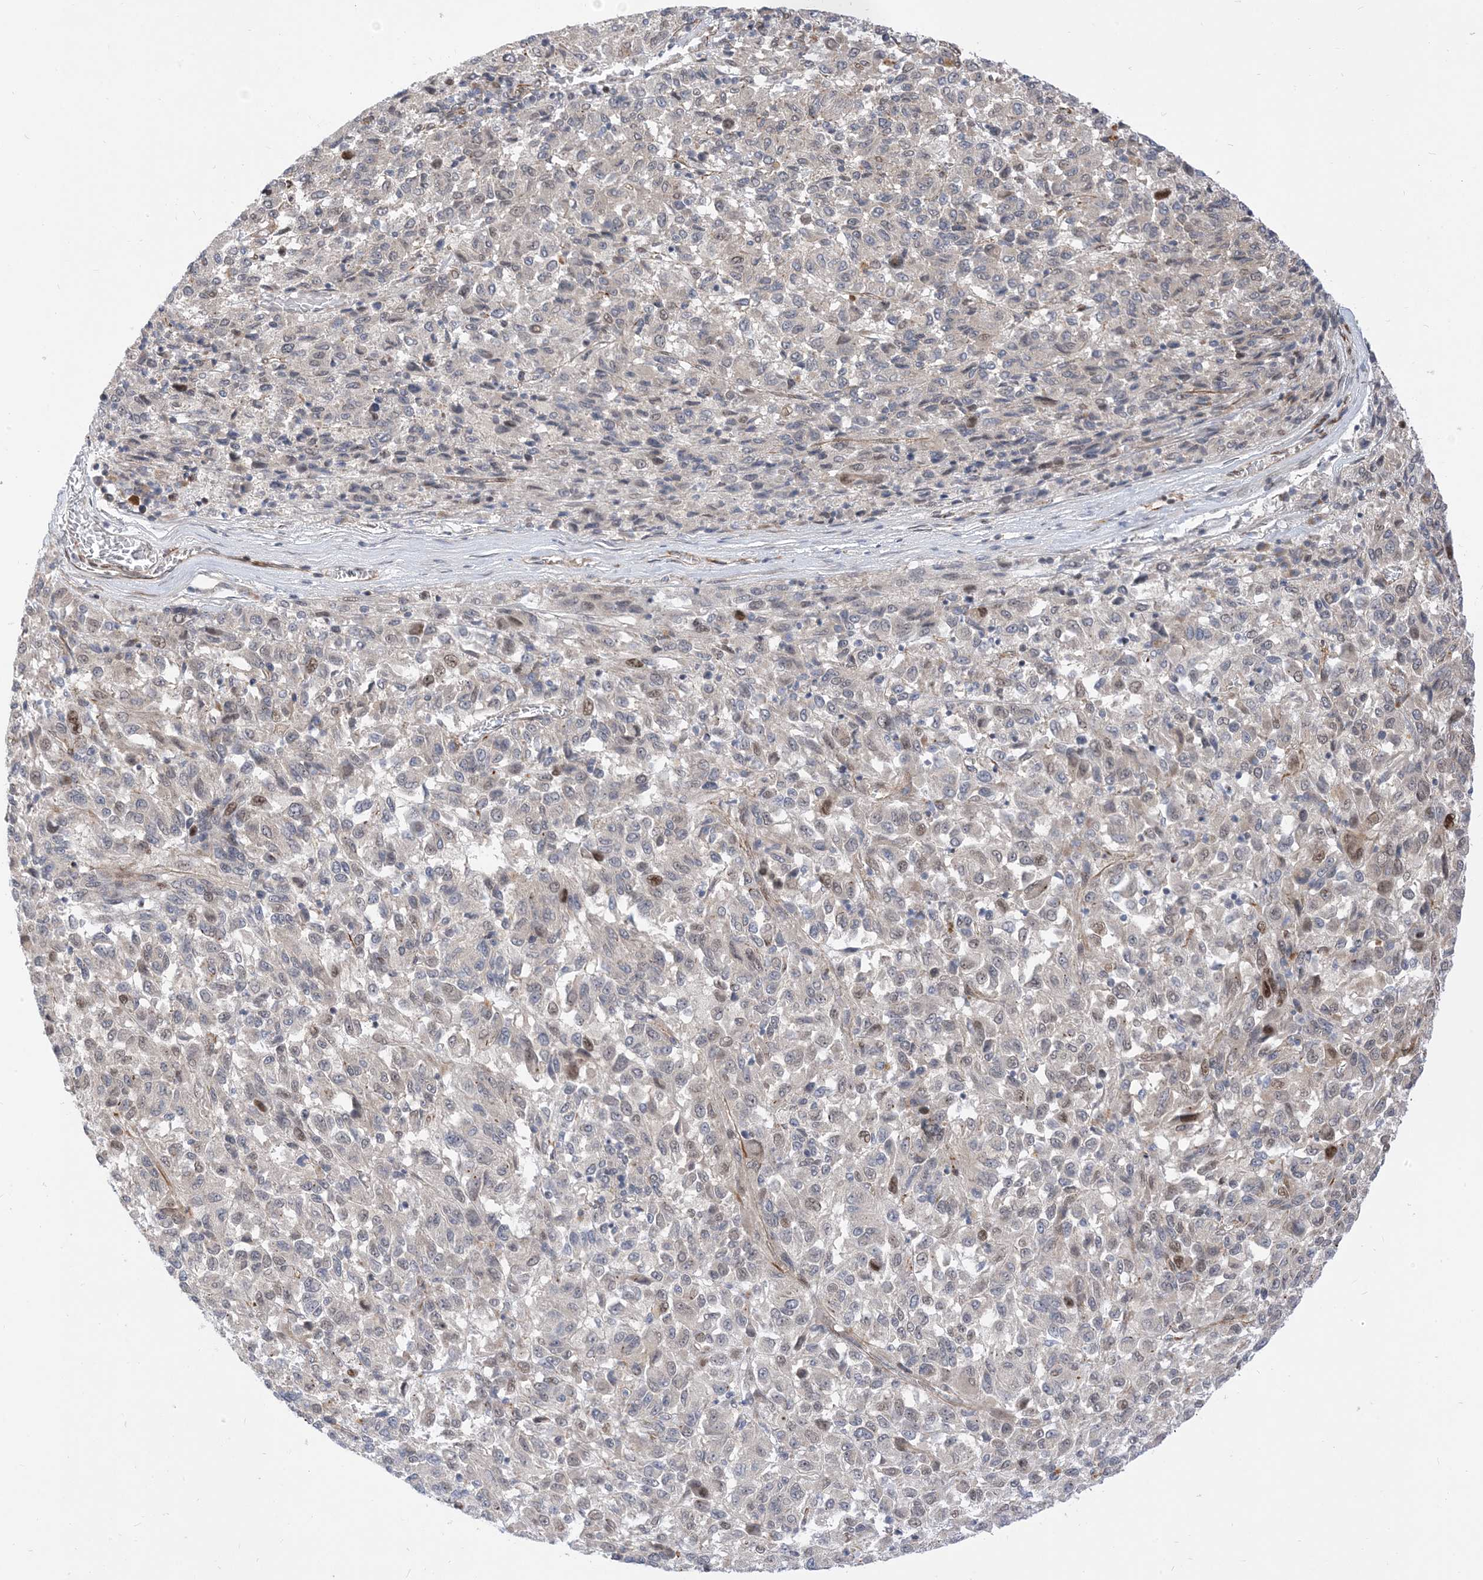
{"staining": {"intensity": "negative", "quantity": "none", "location": "none"}, "tissue": "melanoma", "cell_type": "Tumor cells", "image_type": "cancer", "snomed": [{"axis": "morphology", "description": "Malignant melanoma, Metastatic site"}, {"axis": "topography", "description": "Lung"}], "caption": "The micrograph exhibits no staining of tumor cells in melanoma.", "gene": "TYSND1", "patient": {"sex": "male", "age": 64}}